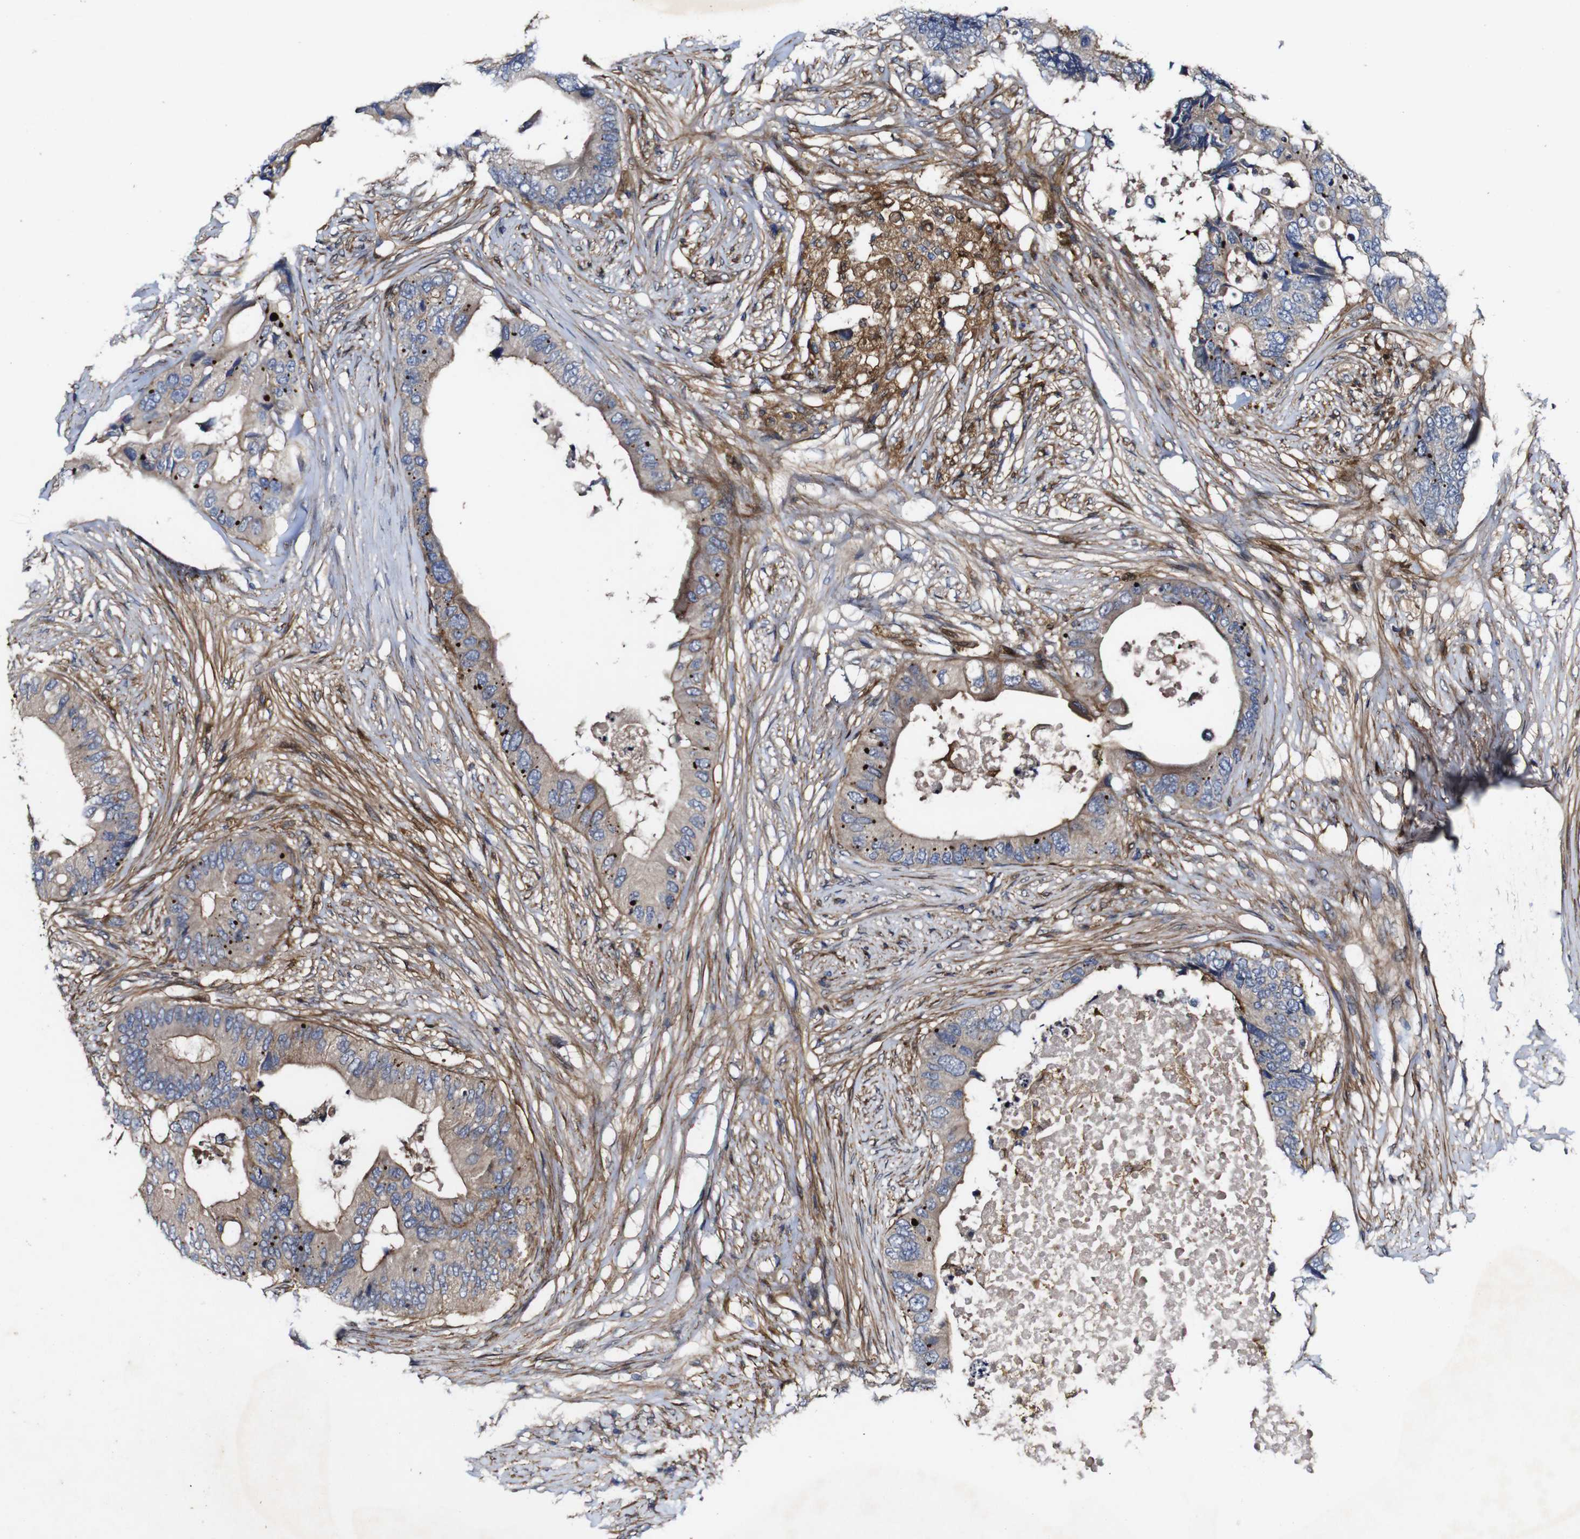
{"staining": {"intensity": "weak", "quantity": ">75%", "location": "cytoplasmic/membranous"}, "tissue": "colorectal cancer", "cell_type": "Tumor cells", "image_type": "cancer", "snomed": [{"axis": "morphology", "description": "Adenocarcinoma, NOS"}, {"axis": "topography", "description": "Colon"}], "caption": "A micrograph of colorectal cancer (adenocarcinoma) stained for a protein displays weak cytoplasmic/membranous brown staining in tumor cells. The staining is performed using DAB brown chromogen to label protein expression. The nuclei are counter-stained blue using hematoxylin.", "gene": "GSDME", "patient": {"sex": "male", "age": 71}}